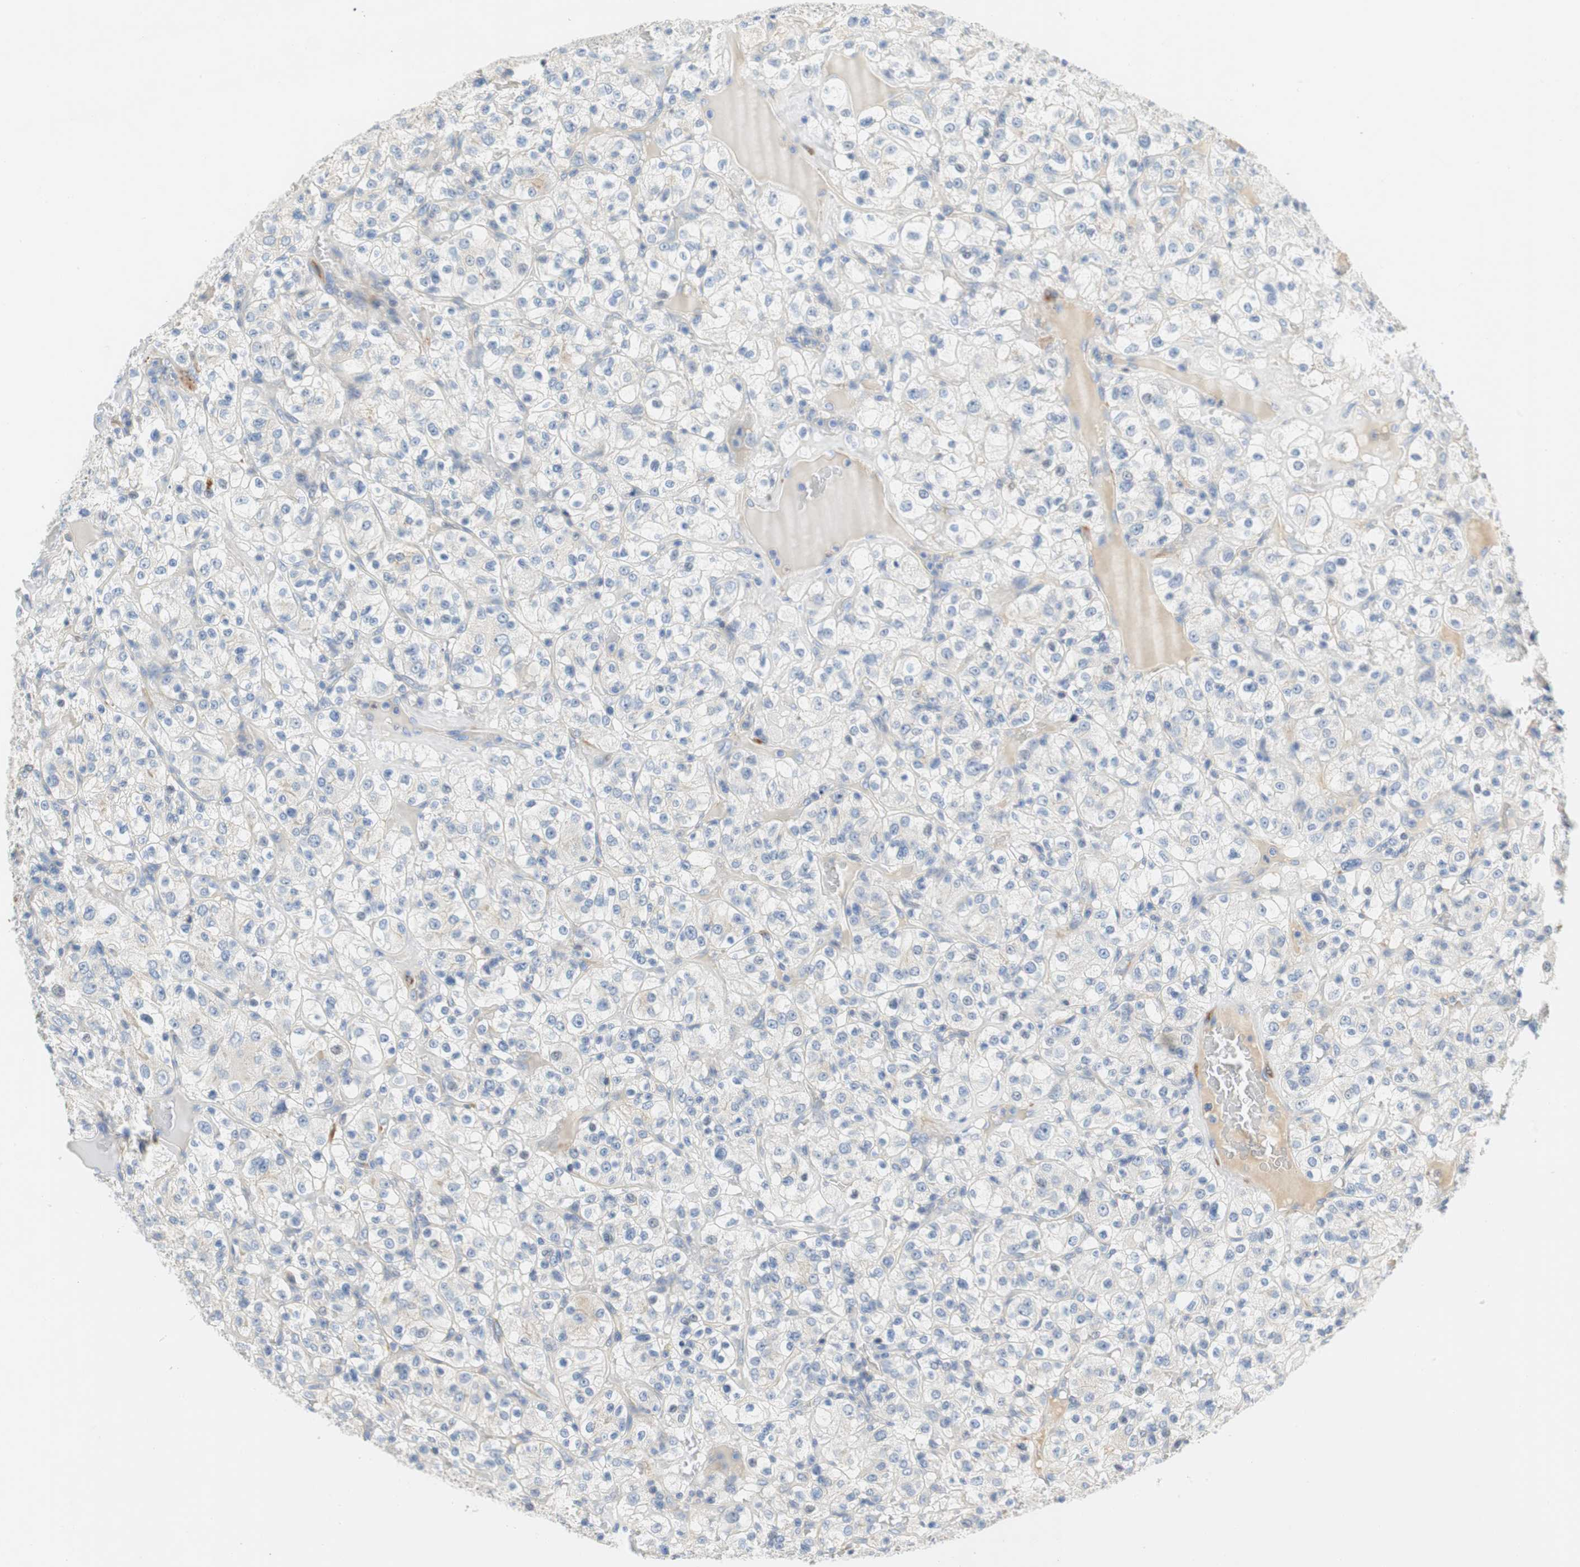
{"staining": {"intensity": "negative", "quantity": "none", "location": "none"}, "tissue": "renal cancer", "cell_type": "Tumor cells", "image_type": "cancer", "snomed": [{"axis": "morphology", "description": "Normal tissue, NOS"}, {"axis": "morphology", "description": "Adenocarcinoma, NOS"}, {"axis": "topography", "description": "Kidney"}], "caption": "Adenocarcinoma (renal) stained for a protein using immunohistochemistry (IHC) shows no staining tumor cells.", "gene": "CCM2L", "patient": {"sex": "female", "age": 72}}